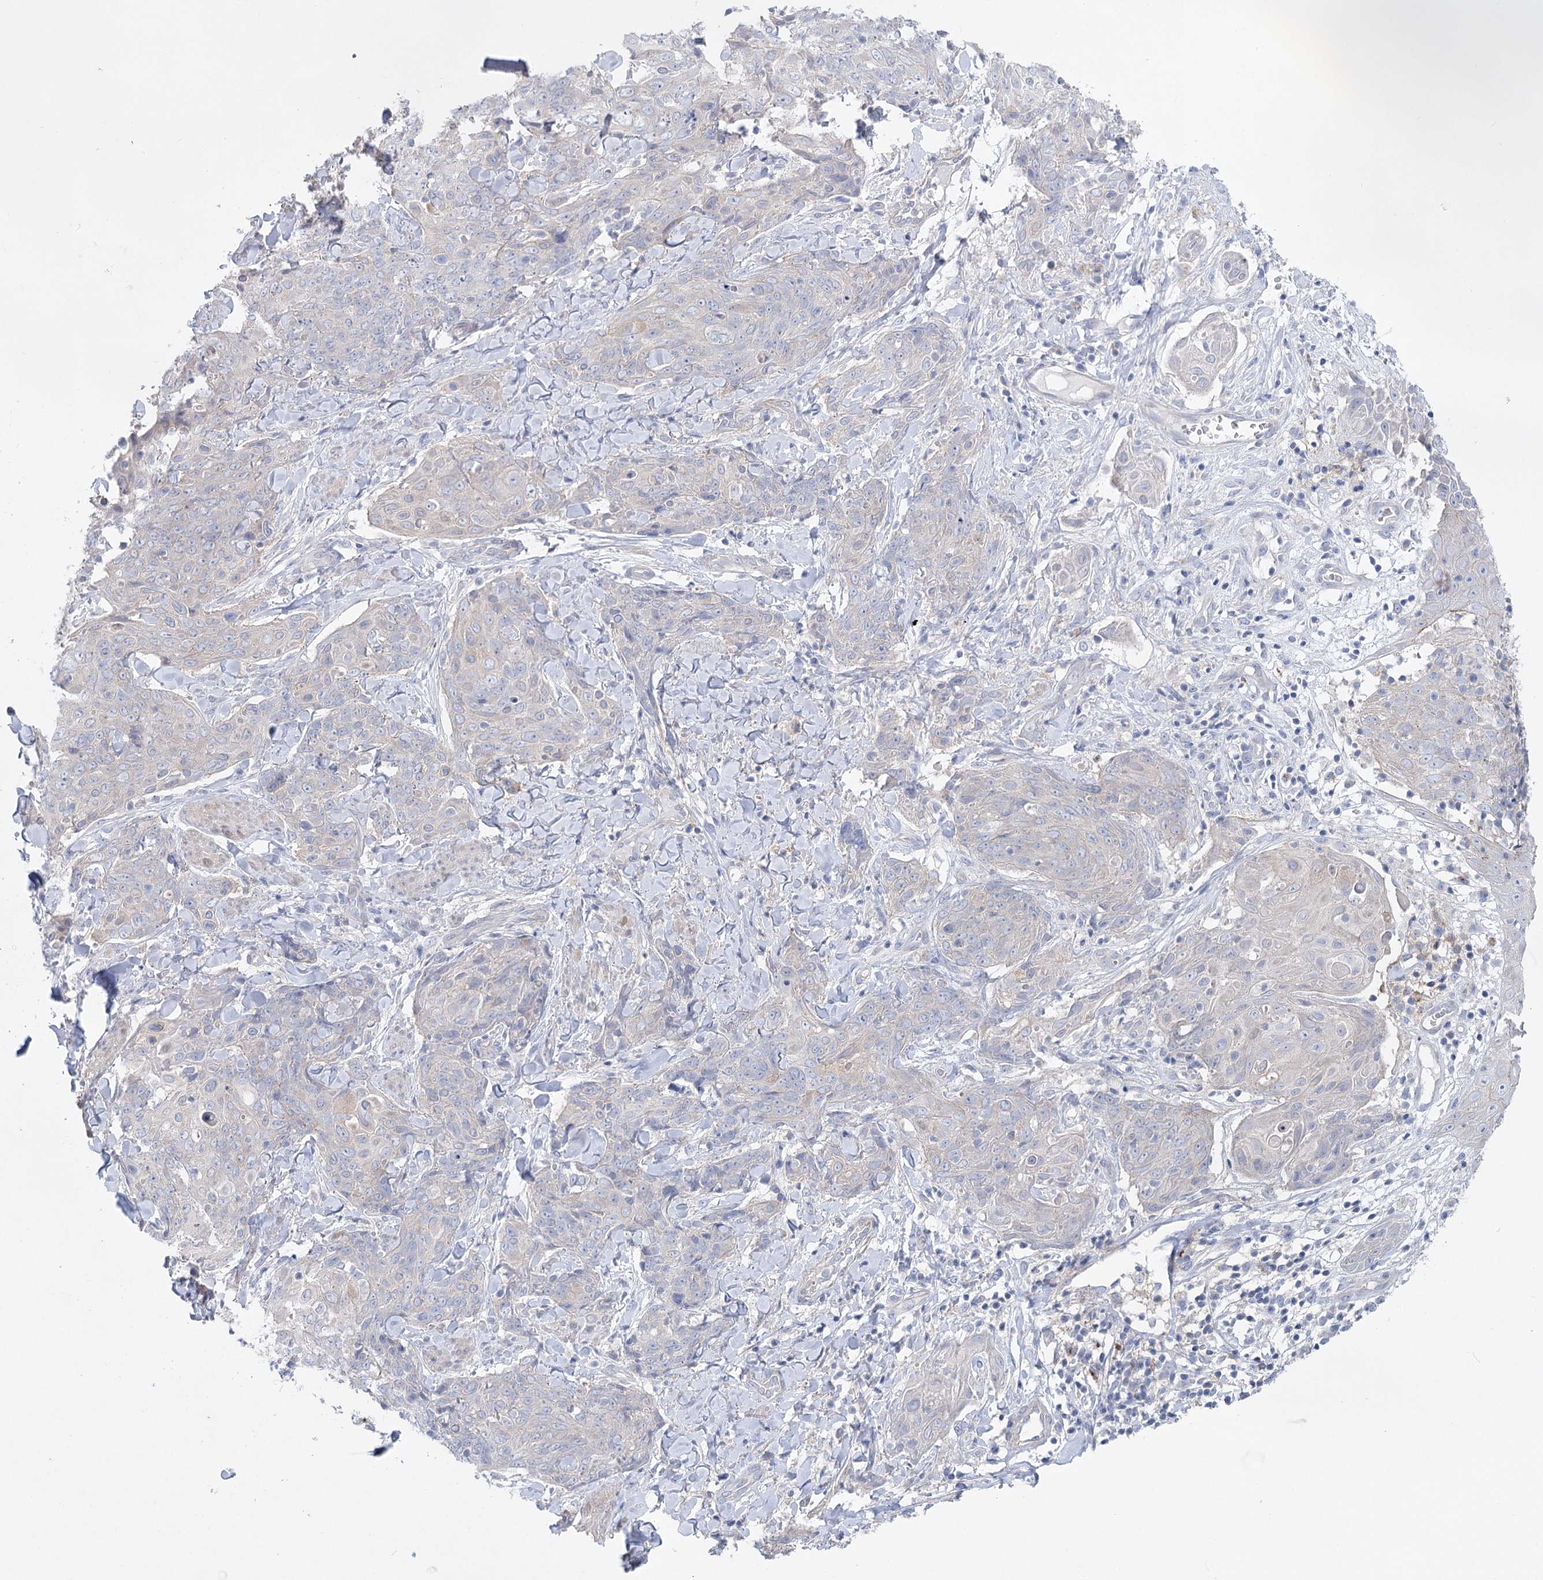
{"staining": {"intensity": "negative", "quantity": "none", "location": "none"}, "tissue": "skin cancer", "cell_type": "Tumor cells", "image_type": "cancer", "snomed": [{"axis": "morphology", "description": "Squamous cell carcinoma, NOS"}, {"axis": "topography", "description": "Skin"}, {"axis": "topography", "description": "Vulva"}], "caption": "Immunohistochemistry photomicrograph of neoplastic tissue: human skin cancer (squamous cell carcinoma) stained with DAB reveals no significant protein staining in tumor cells. (Brightfield microscopy of DAB (3,3'-diaminobenzidine) IHC at high magnification).", "gene": "SCN11A", "patient": {"sex": "female", "age": 85}}